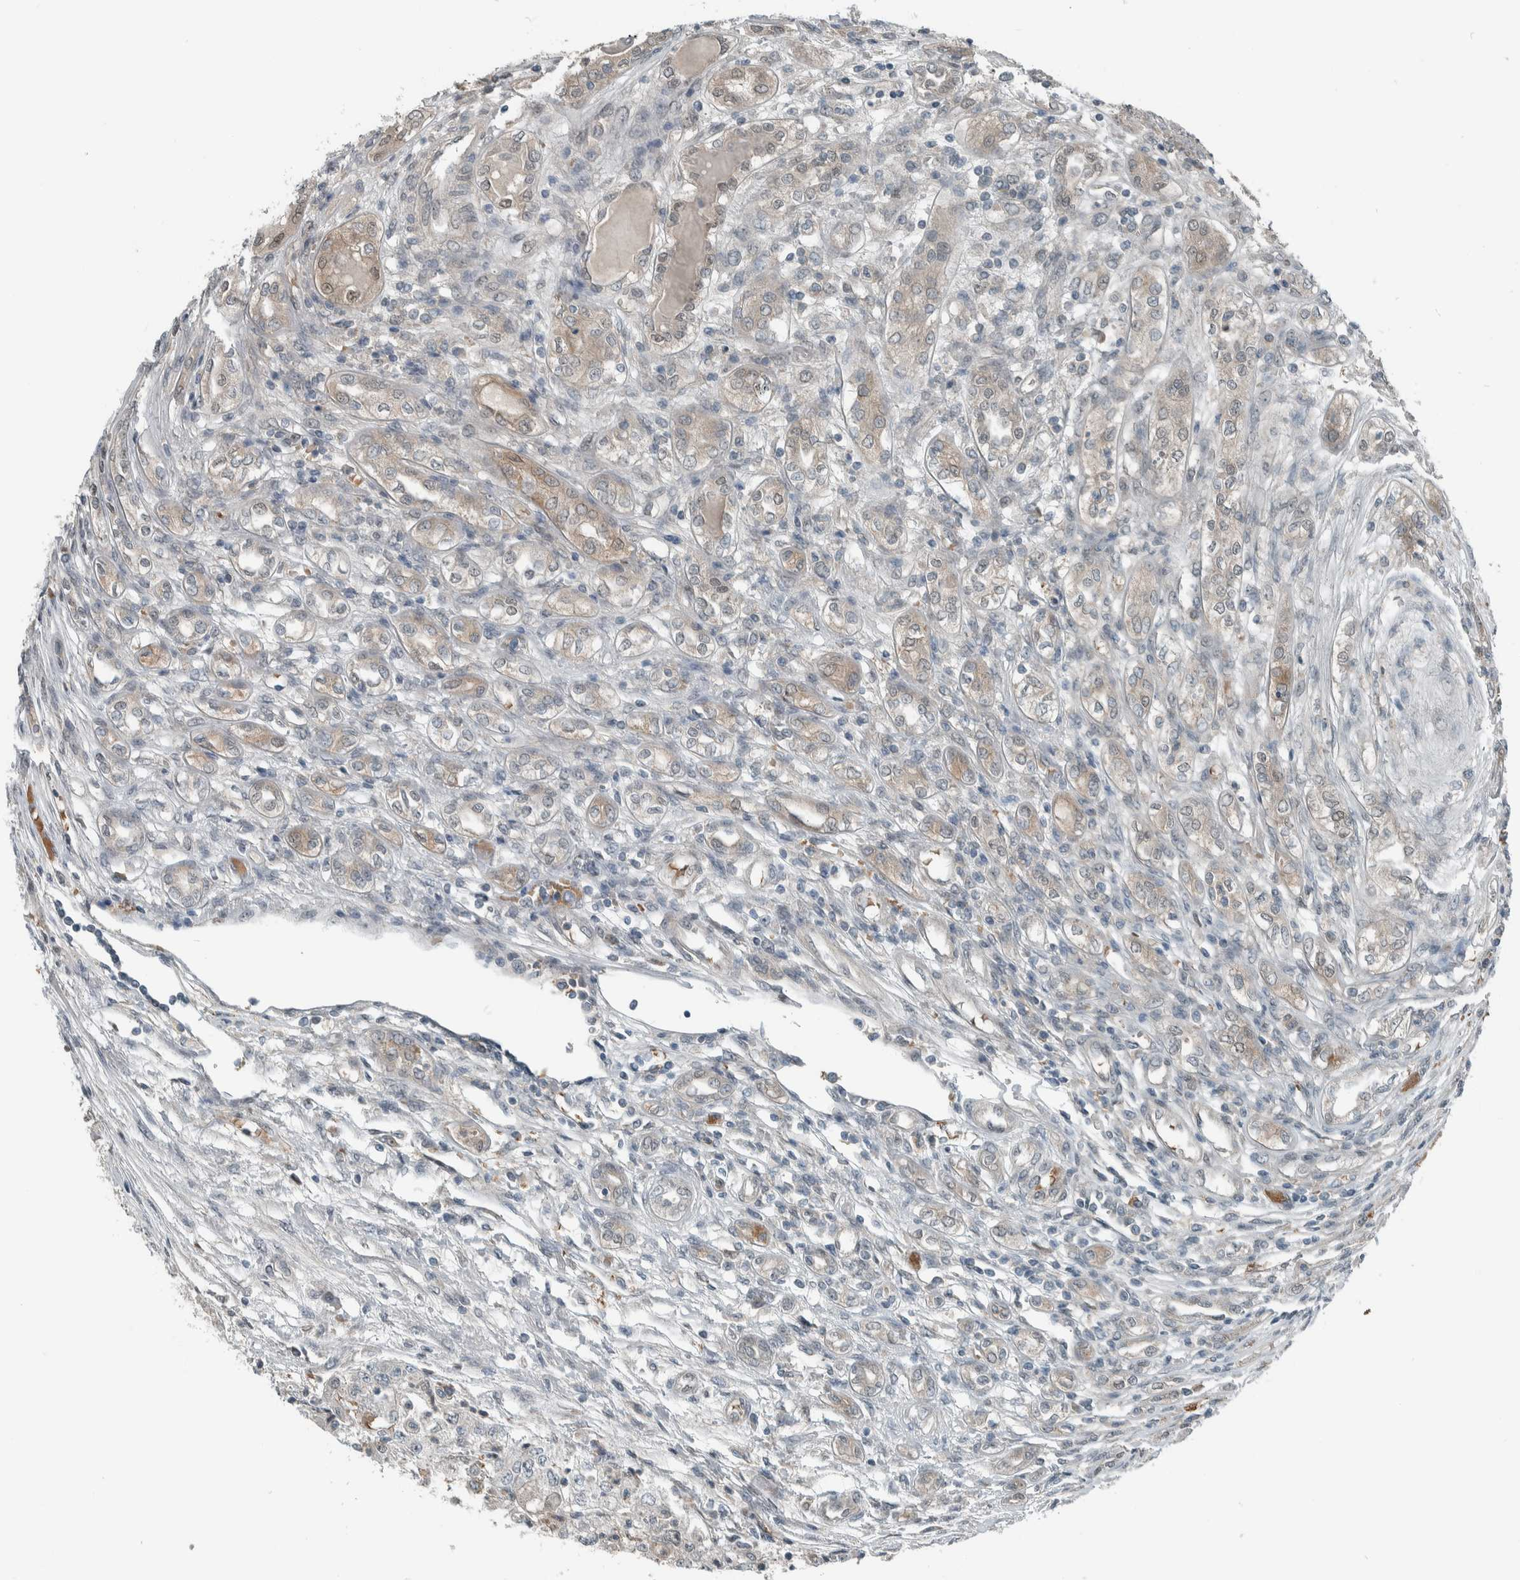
{"staining": {"intensity": "weak", "quantity": "<25%", "location": "cytoplasmic/membranous"}, "tissue": "renal cancer", "cell_type": "Tumor cells", "image_type": "cancer", "snomed": [{"axis": "morphology", "description": "Adenocarcinoma, NOS"}, {"axis": "topography", "description": "Kidney"}], "caption": "Tumor cells show no significant expression in renal cancer (adenocarcinoma).", "gene": "ALAD", "patient": {"sex": "female", "age": 54}}